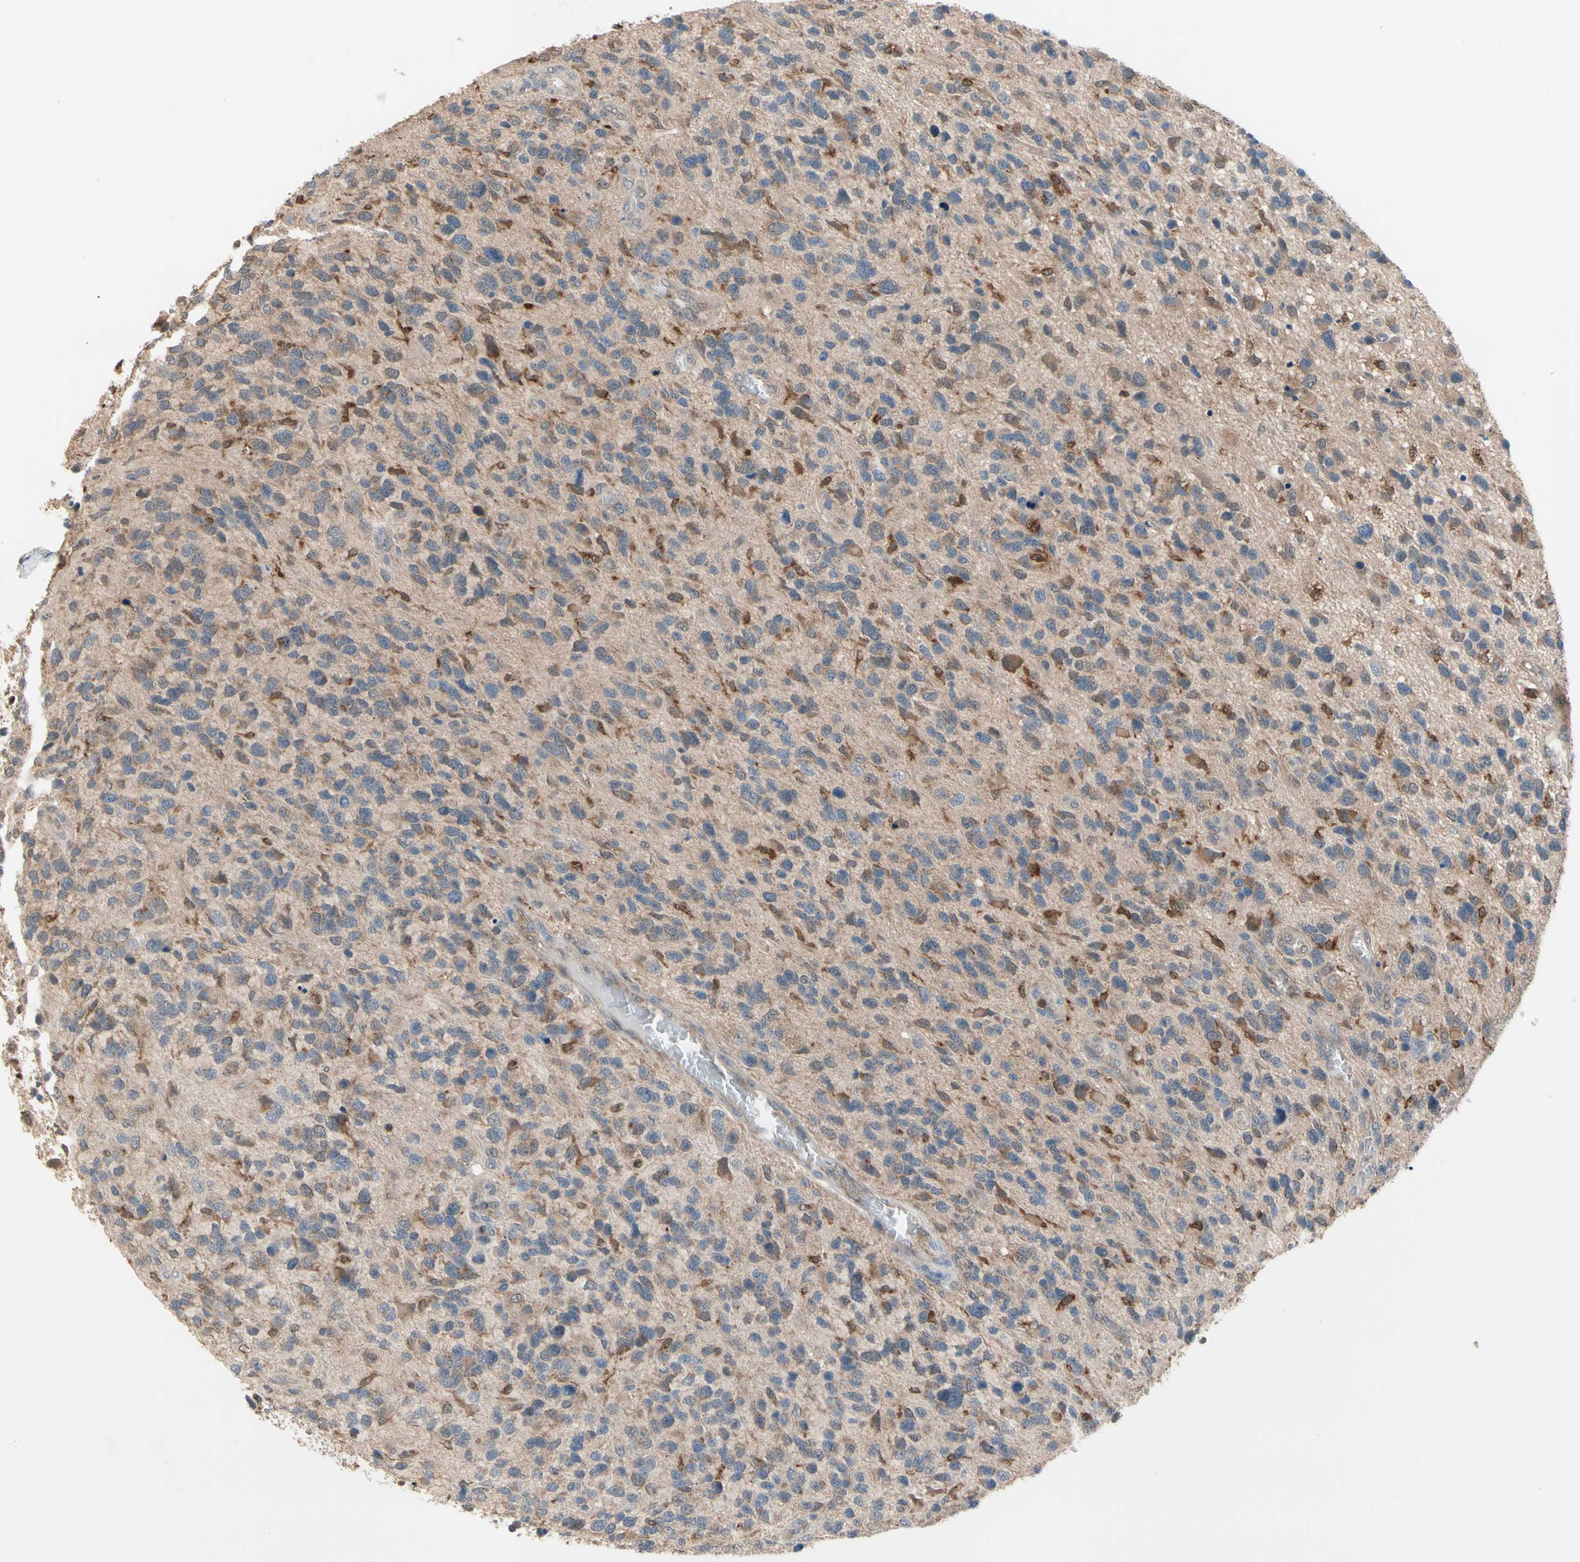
{"staining": {"intensity": "weak", "quantity": "25%-75%", "location": "cytoplasmic/membranous"}, "tissue": "glioma", "cell_type": "Tumor cells", "image_type": "cancer", "snomed": [{"axis": "morphology", "description": "Glioma, malignant, High grade"}, {"axis": "topography", "description": "Brain"}], "caption": "High-power microscopy captured an immunohistochemistry (IHC) image of malignant glioma (high-grade), revealing weak cytoplasmic/membranous staining in approximately 25%-75% of tumor cells.", "gene": "MTHFS", "patient": {"sex": "female", "age": 58}}